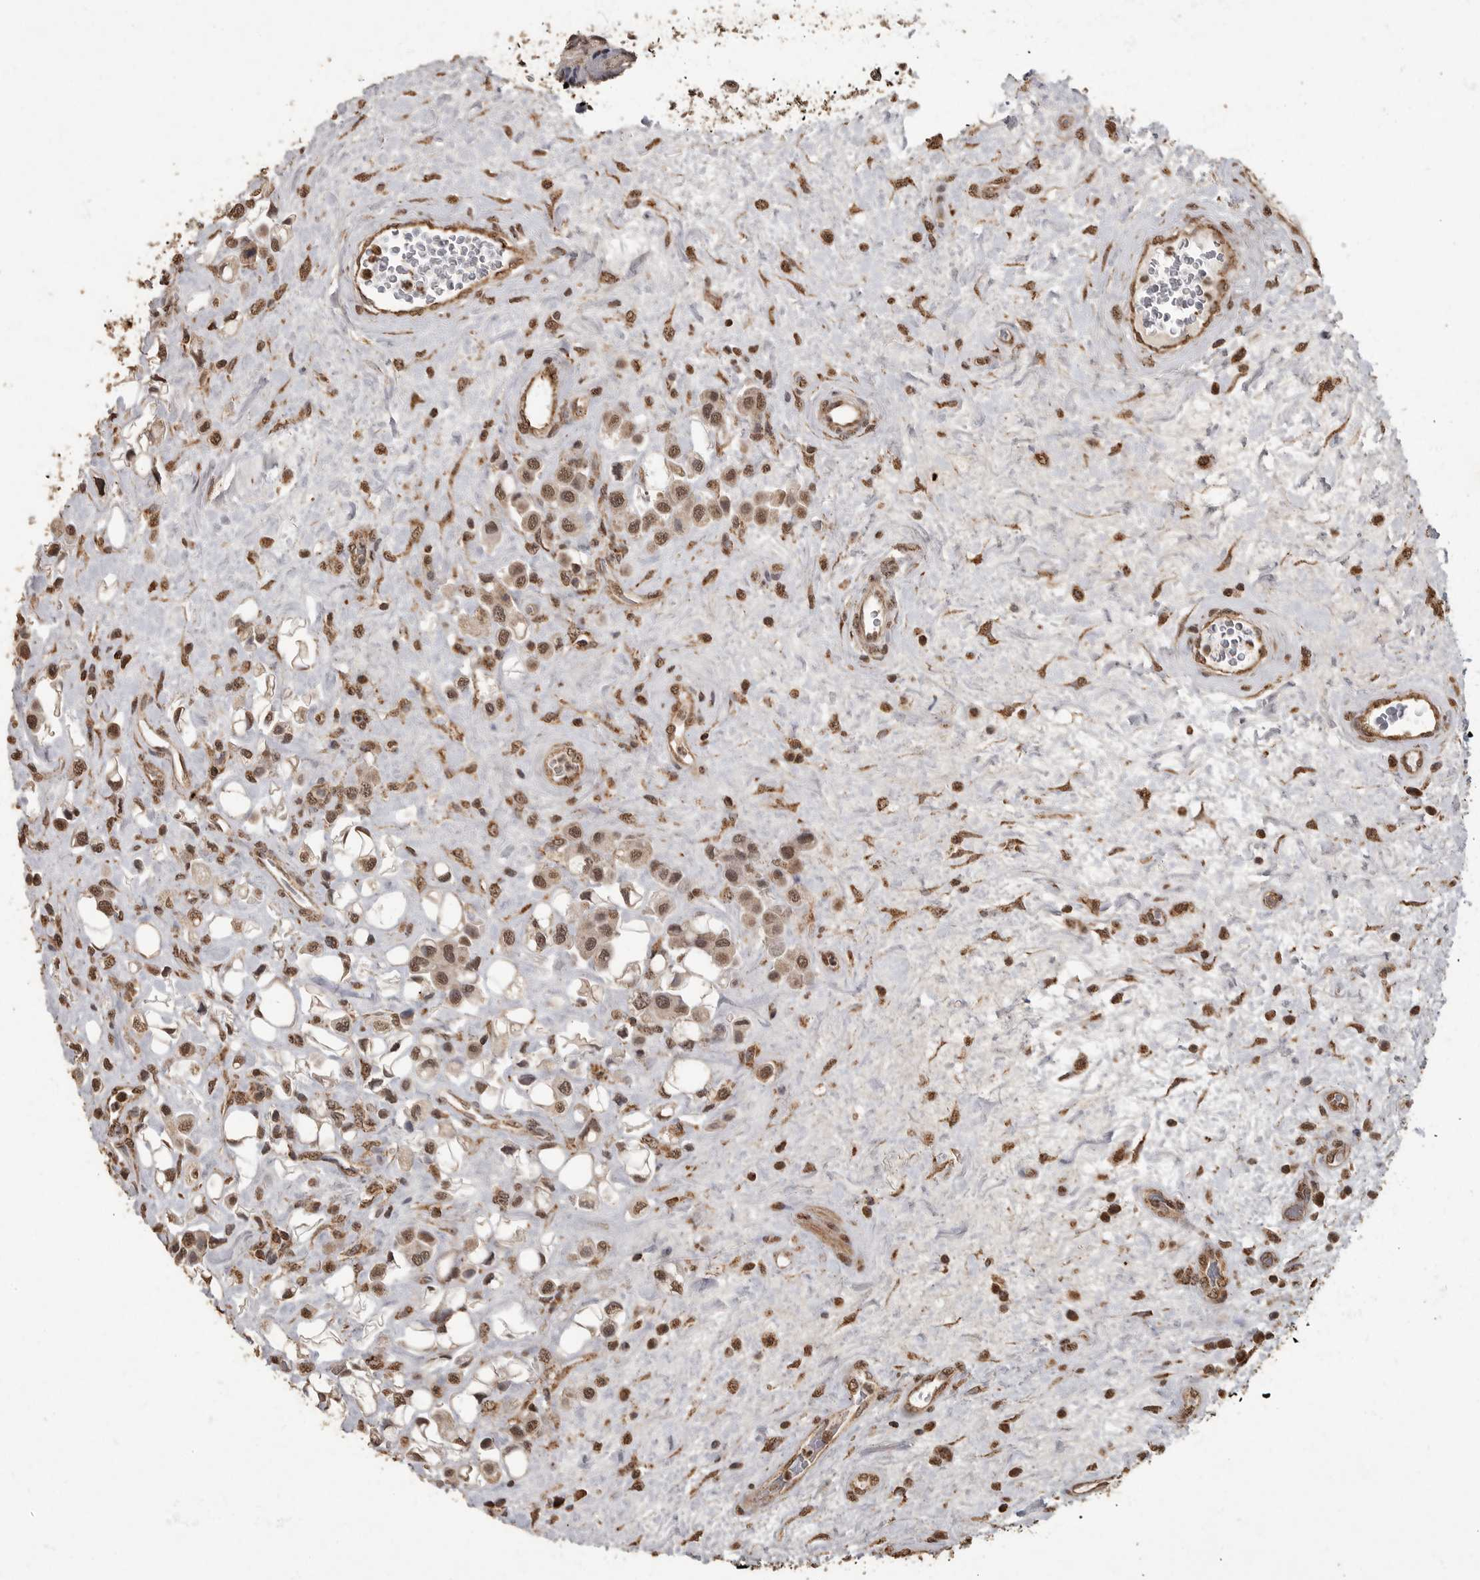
{"staining": {"intensity": "moderate", "quantity": ">75%", "location": "nuclear"}, "tissue": "urothelial cancer", "cell_type": "Tumor cells", "image_type": "cancer", "snomed": [{"axis": "morphology", "description": "Urothelial carcinoma, High grade"}, {"axis": "topography", "description": "Urinary bladder"}], "caption": "Moderate nuclear positivity is seen in approximately >75% of tumor cells in high-grade urothelial carcinoma. The staining is performed using DAB brown chromogen to label protein expression. The nuclei are counter-stained blue using hematoxylin.", "gene": "MAFG", "patient": {"sex": "male", "age": 50}}